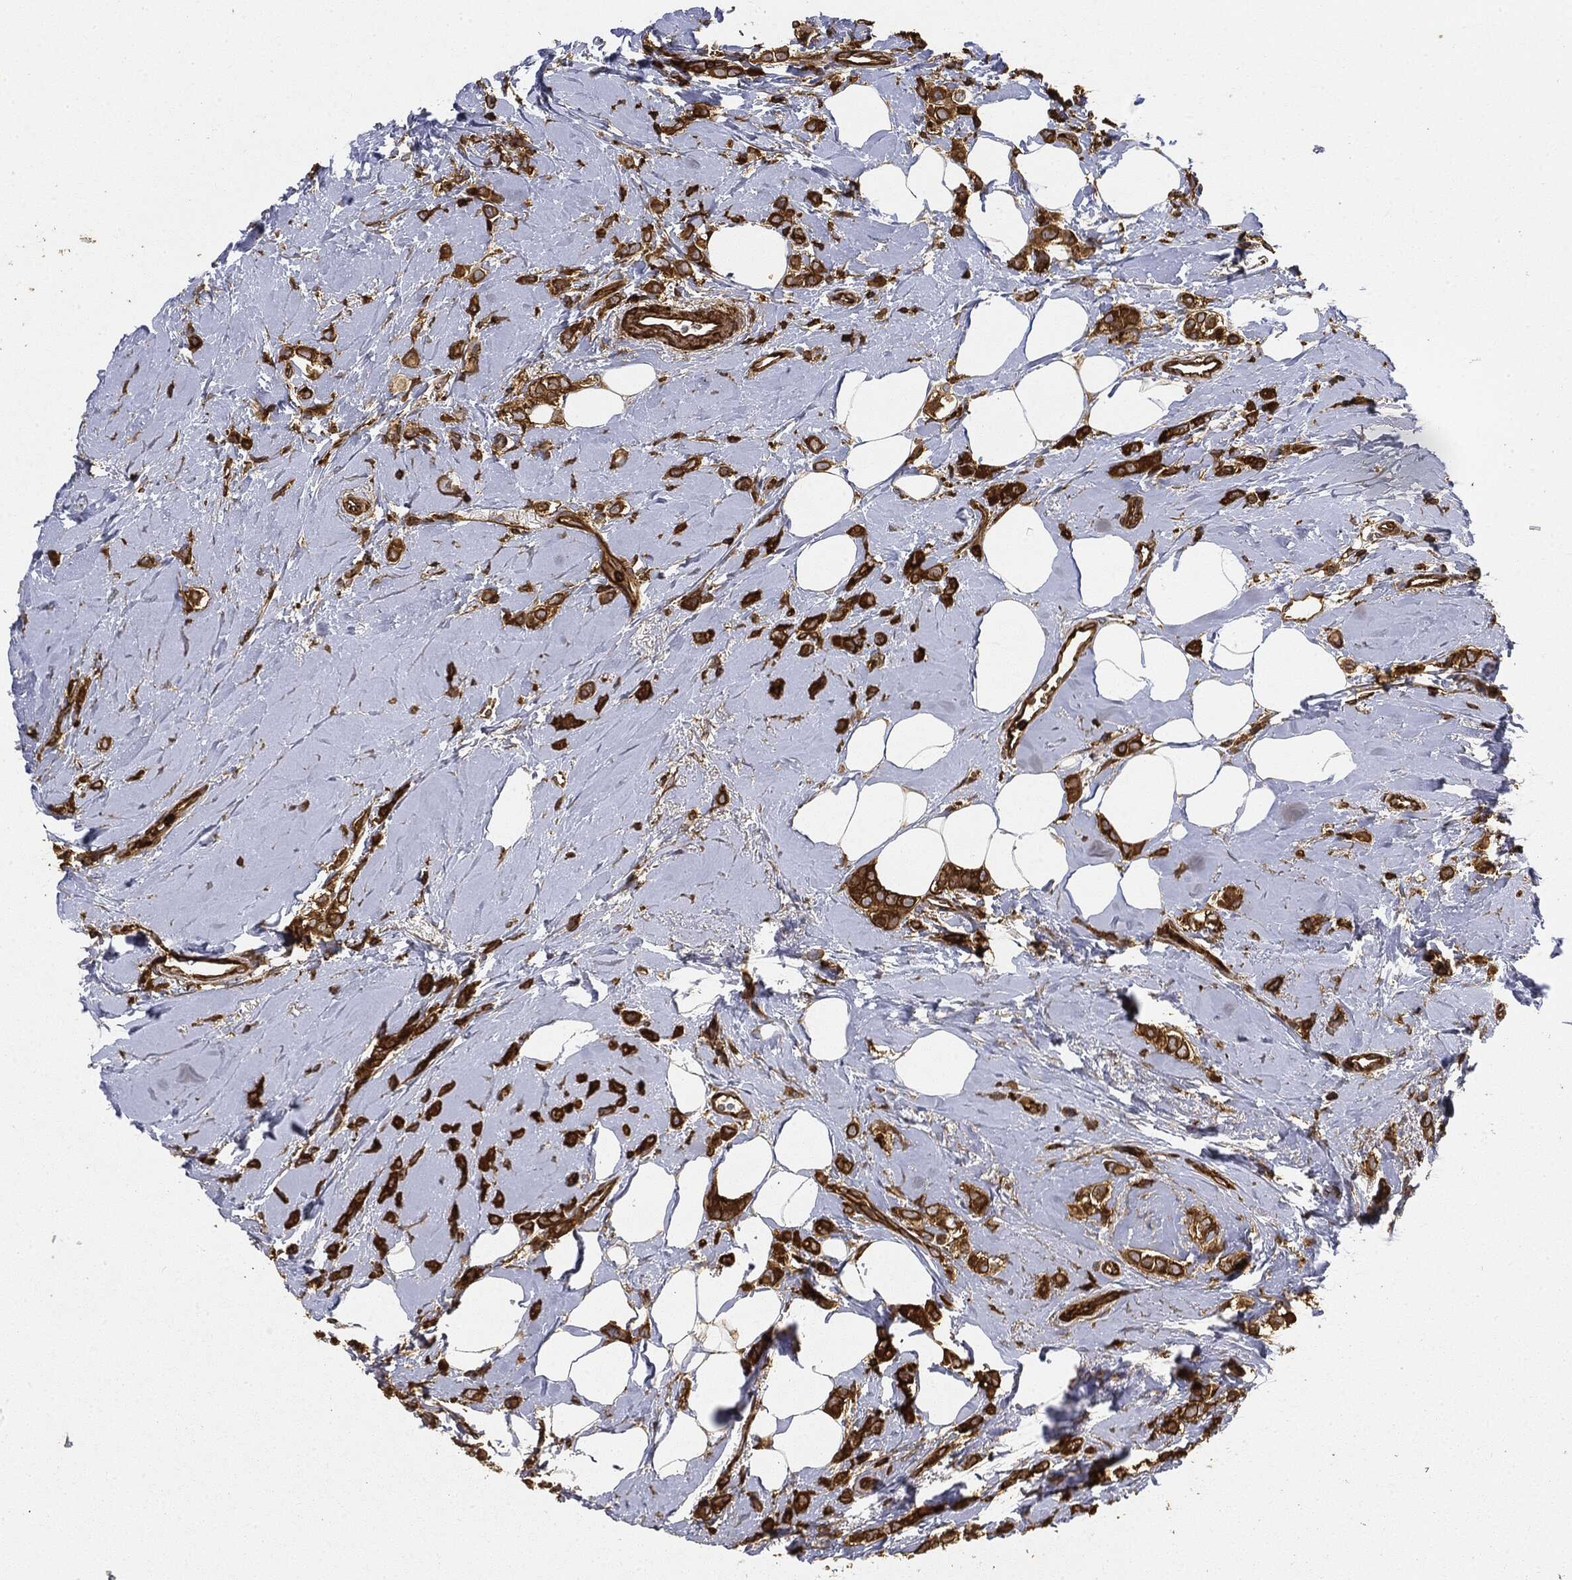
{"staining": {"intensity": "strong", "quantity": ">75%", "location": "cytoplasmic/membranous"}, "tissue": "breast cancer", "cell_type": "Tumor cells", "image_type": "cancer", "snomed": [{"axis": "morphology", "description": "Lobular carcinoma"}, {"axis": "topography", "description": "Breast"}], "caption": "Protein expression by immunohistochemistry demonstrates strong cytoplasmic/membranous expression in about >75% of tumor cells in breast lobular carcinoma. (DAB = brown stain, brightfield microscopy at high magnification).", "gene": "WDR1", "patient": {"sex": "female", "age": 66}}